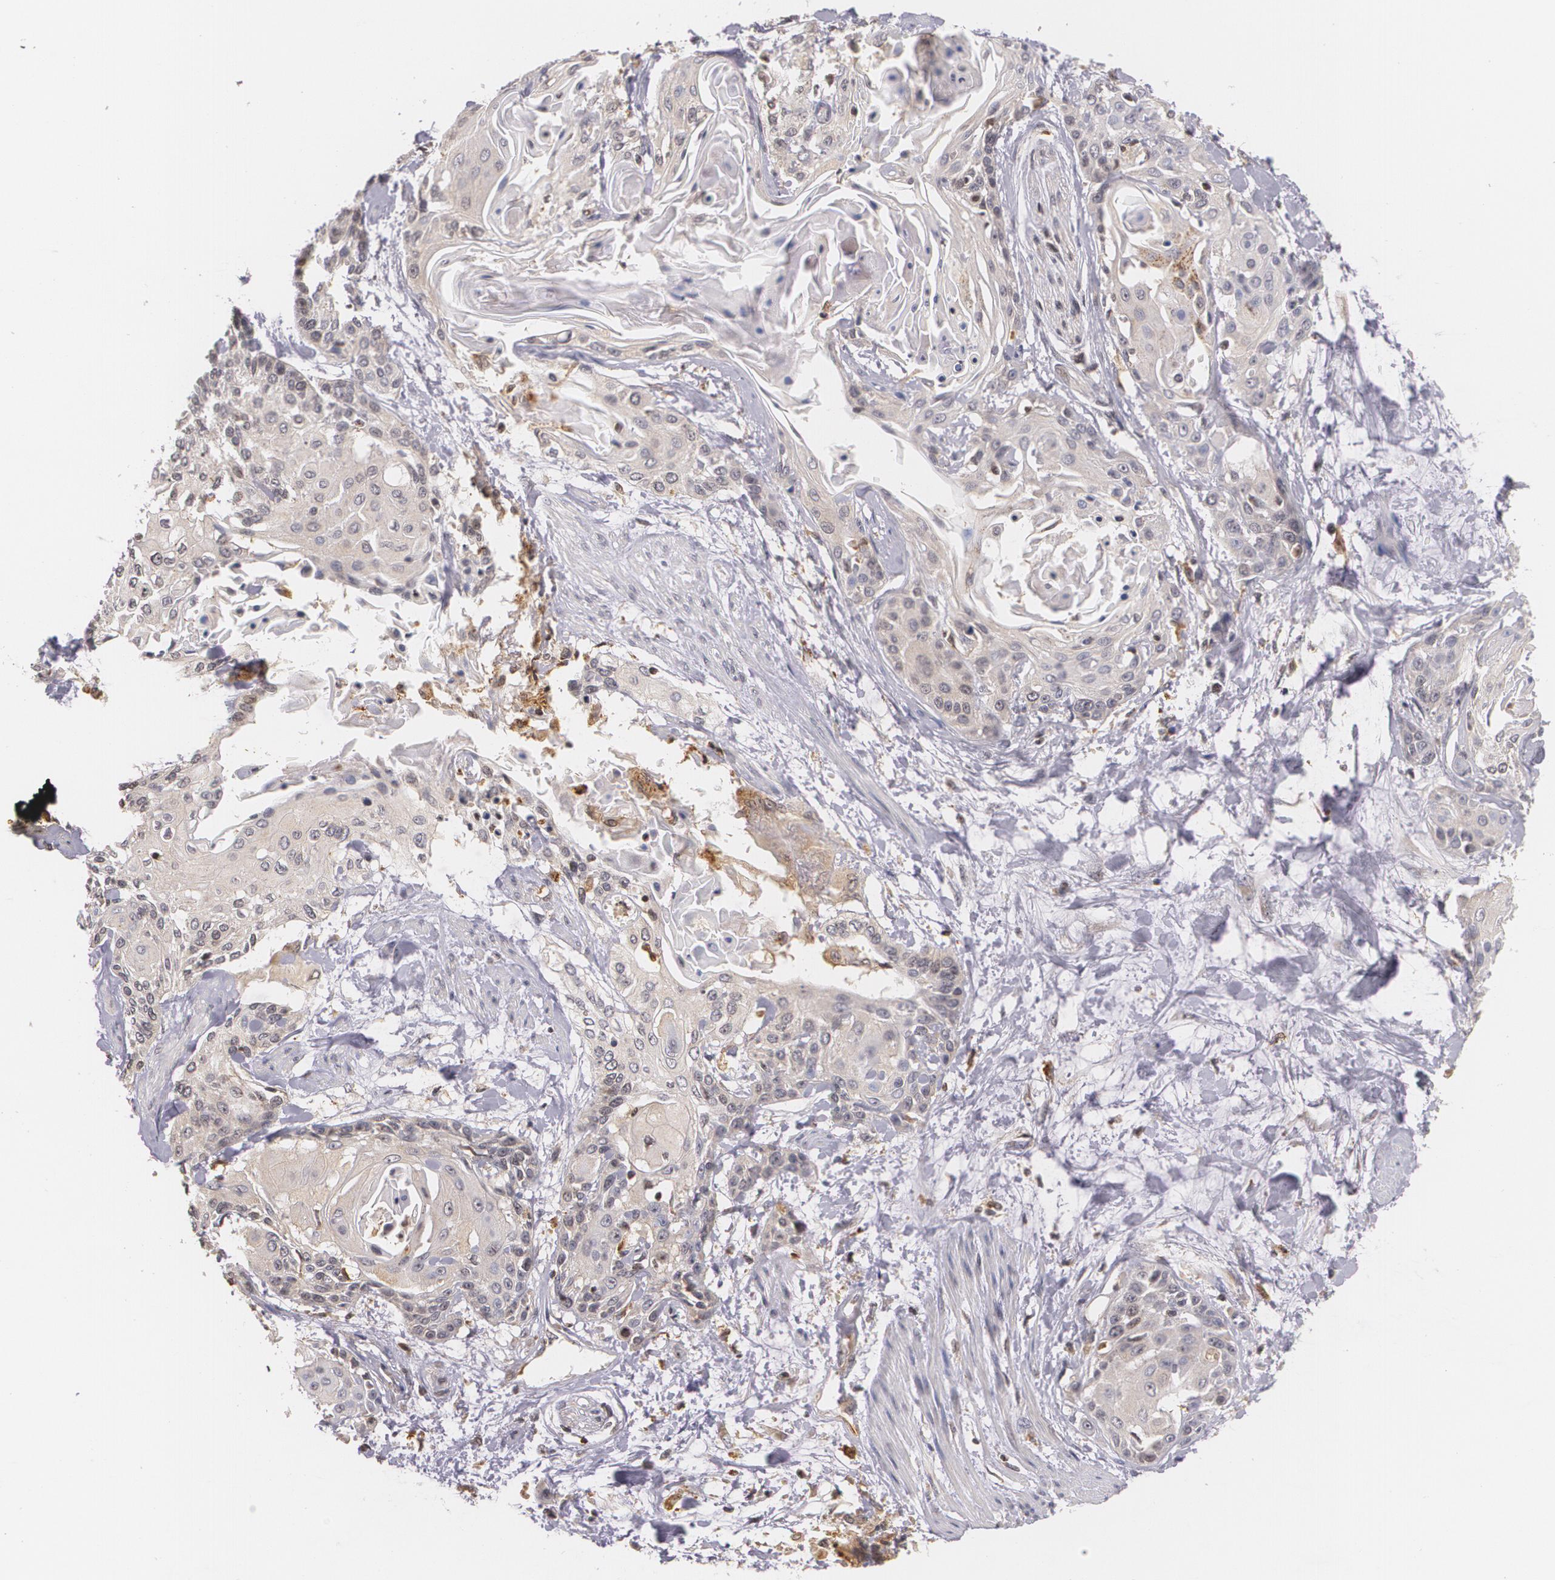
{"staining": {"intensity": "weak", "quantity": "25%-75%", "location": "cytoplasmic/membranous"}, "tissue": "cervical cancer", "cell_type": "Tumor cells", "image_type": "cancer", "snomed": [{"axis": "morphology", "description": "Squamous cell carcinoma, NOS"}, {"axis": "topography", "description": "Cervix"}], "caption": "Protein staining of squamous cell carcinoma (cervical) tissue reveals weak cytoplasmic/membranous staining in approximately 25%-75% of tumor cells.", "gene": "VAV3", "patient": {"sex": "female", "age": 57}}